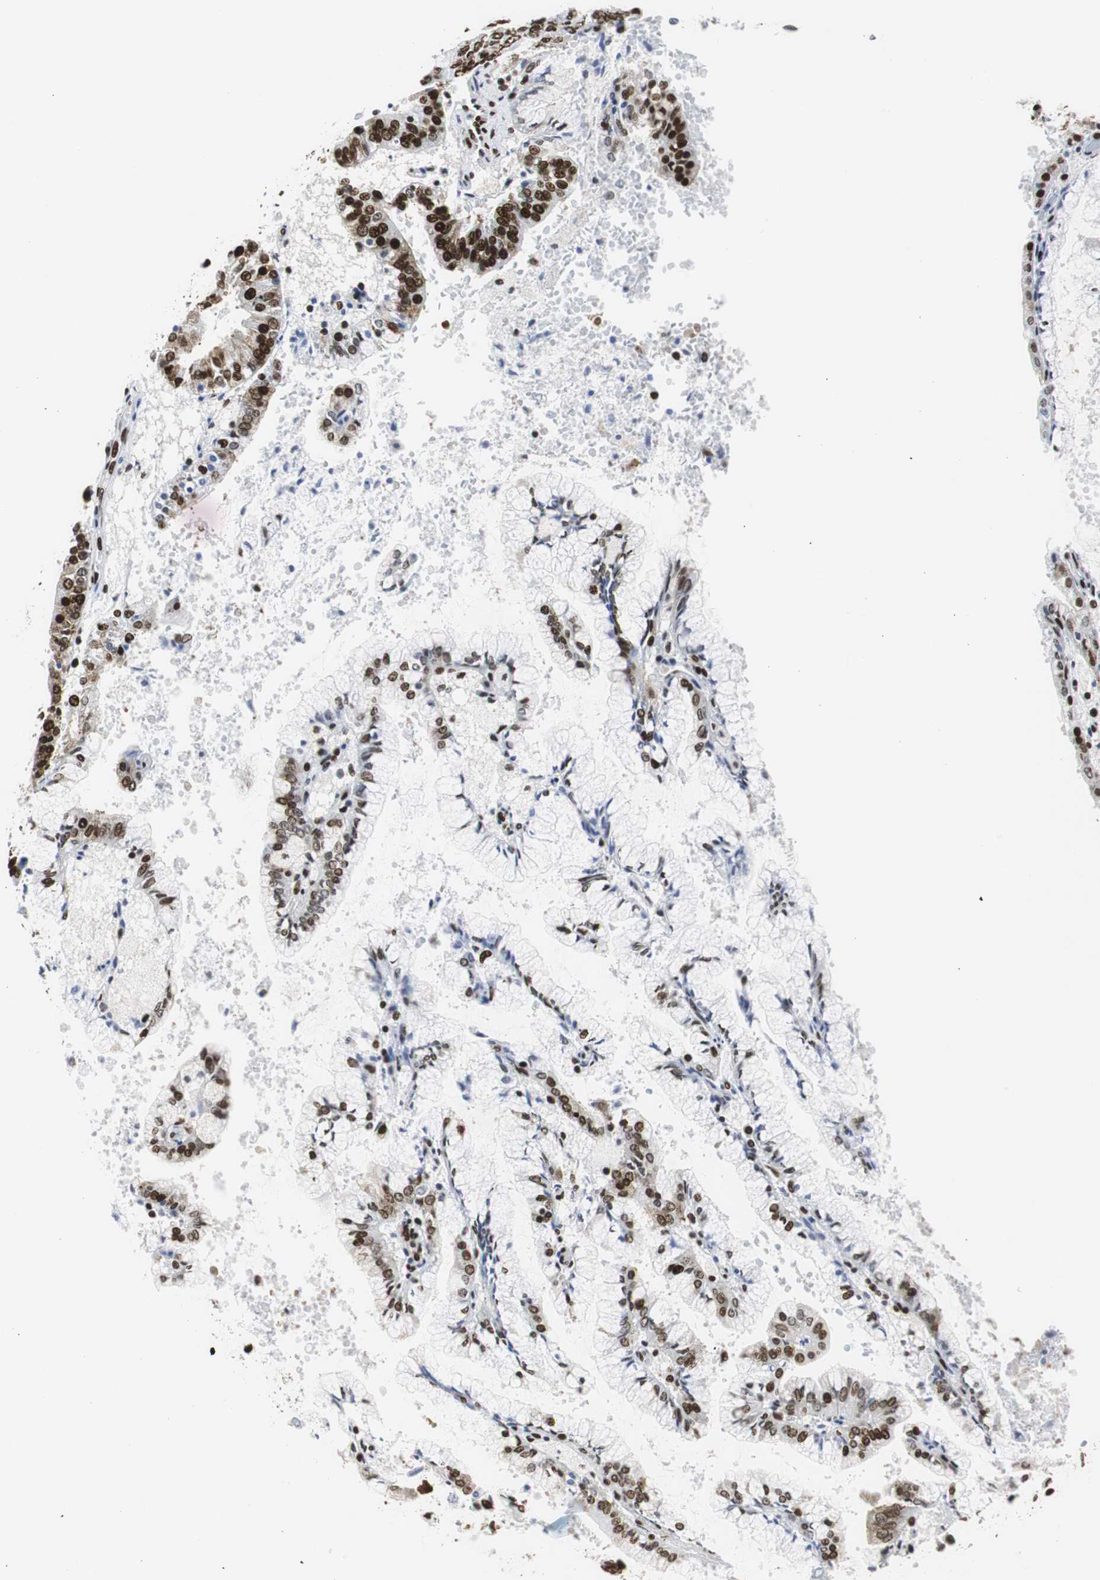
{"staining": {"intensity": "strong", "quantity": ">75%", "location": "nuclear"}, "tissue": "endometrial cancer", "cell_type": "Tumor cells", "image_type": "cancer", "snomed": [{"axis": "morphology", "description": "Adenocarcinoma, NOS"}, {"axis": "topography", "description": "Endometrium"}], "caption": "IHC micrograph of human endometrial cancer stained for a protein (brown), which shows high levels of strong nuclear positivity in approximately >75% of tumor cells.", "gene": "HNRNPH2", "patient": {"sex": "female", "age": 63}}